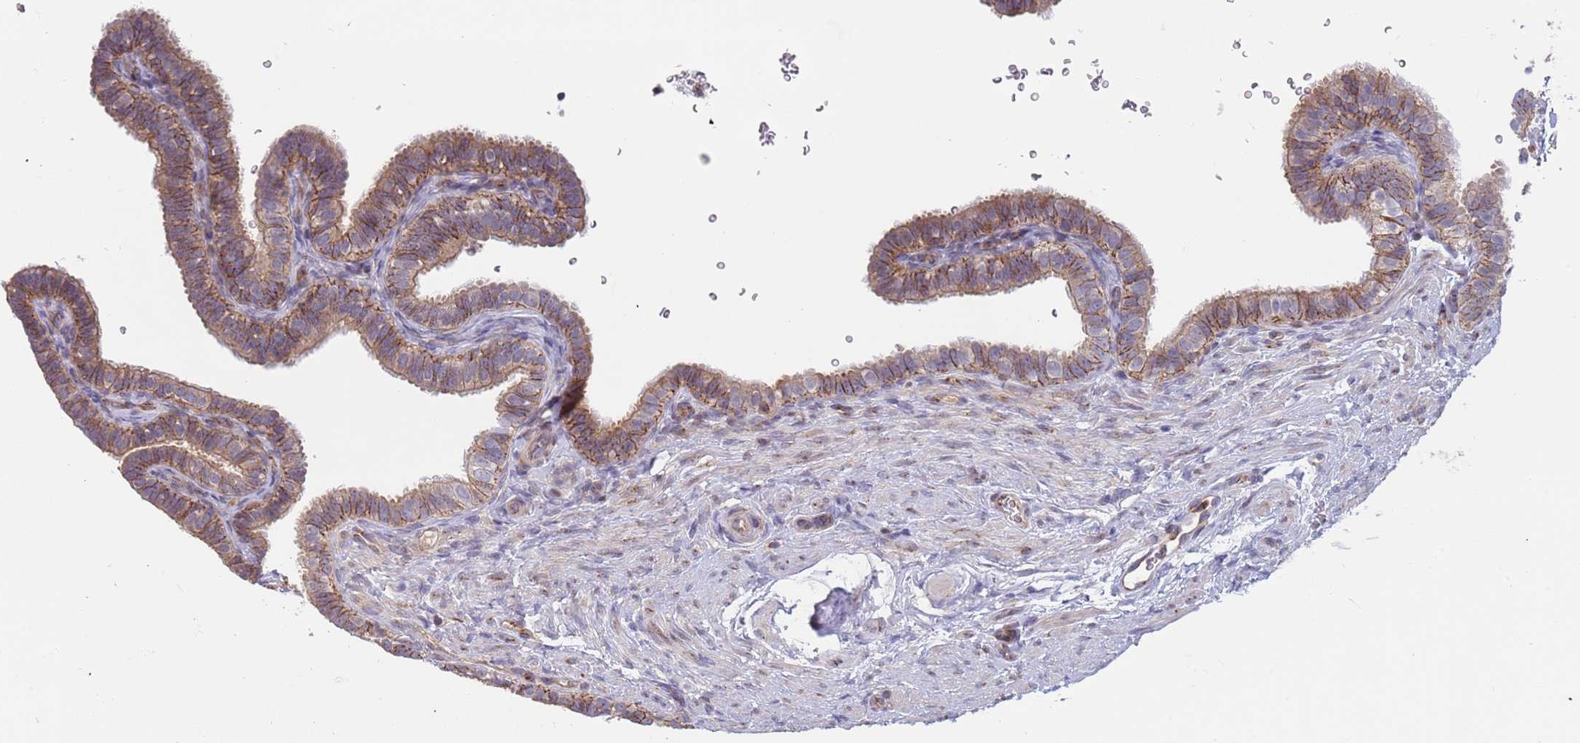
{"staining": {"intensity": "weak", "quantity": ">75%", "location": "cytoplasmic/membranous"}, "tissue": "fallopian tube", "cell_type": "Glandular cells", "image_type": "normal", "snomed": [{"axis": "morphology", "description": "Normal tissue, NOS"}, {"axis": "topography", "description": "Fallopian tube"}], "caption": "There is low levels of weak cytoplasmic/membranous expression in glandular cells of unremarkable fallopian tube, as demonstrated by immunohistochemical staining (brown color).", "gene": "BTBD7", "patient": {"sex": "female", "age": 41}}